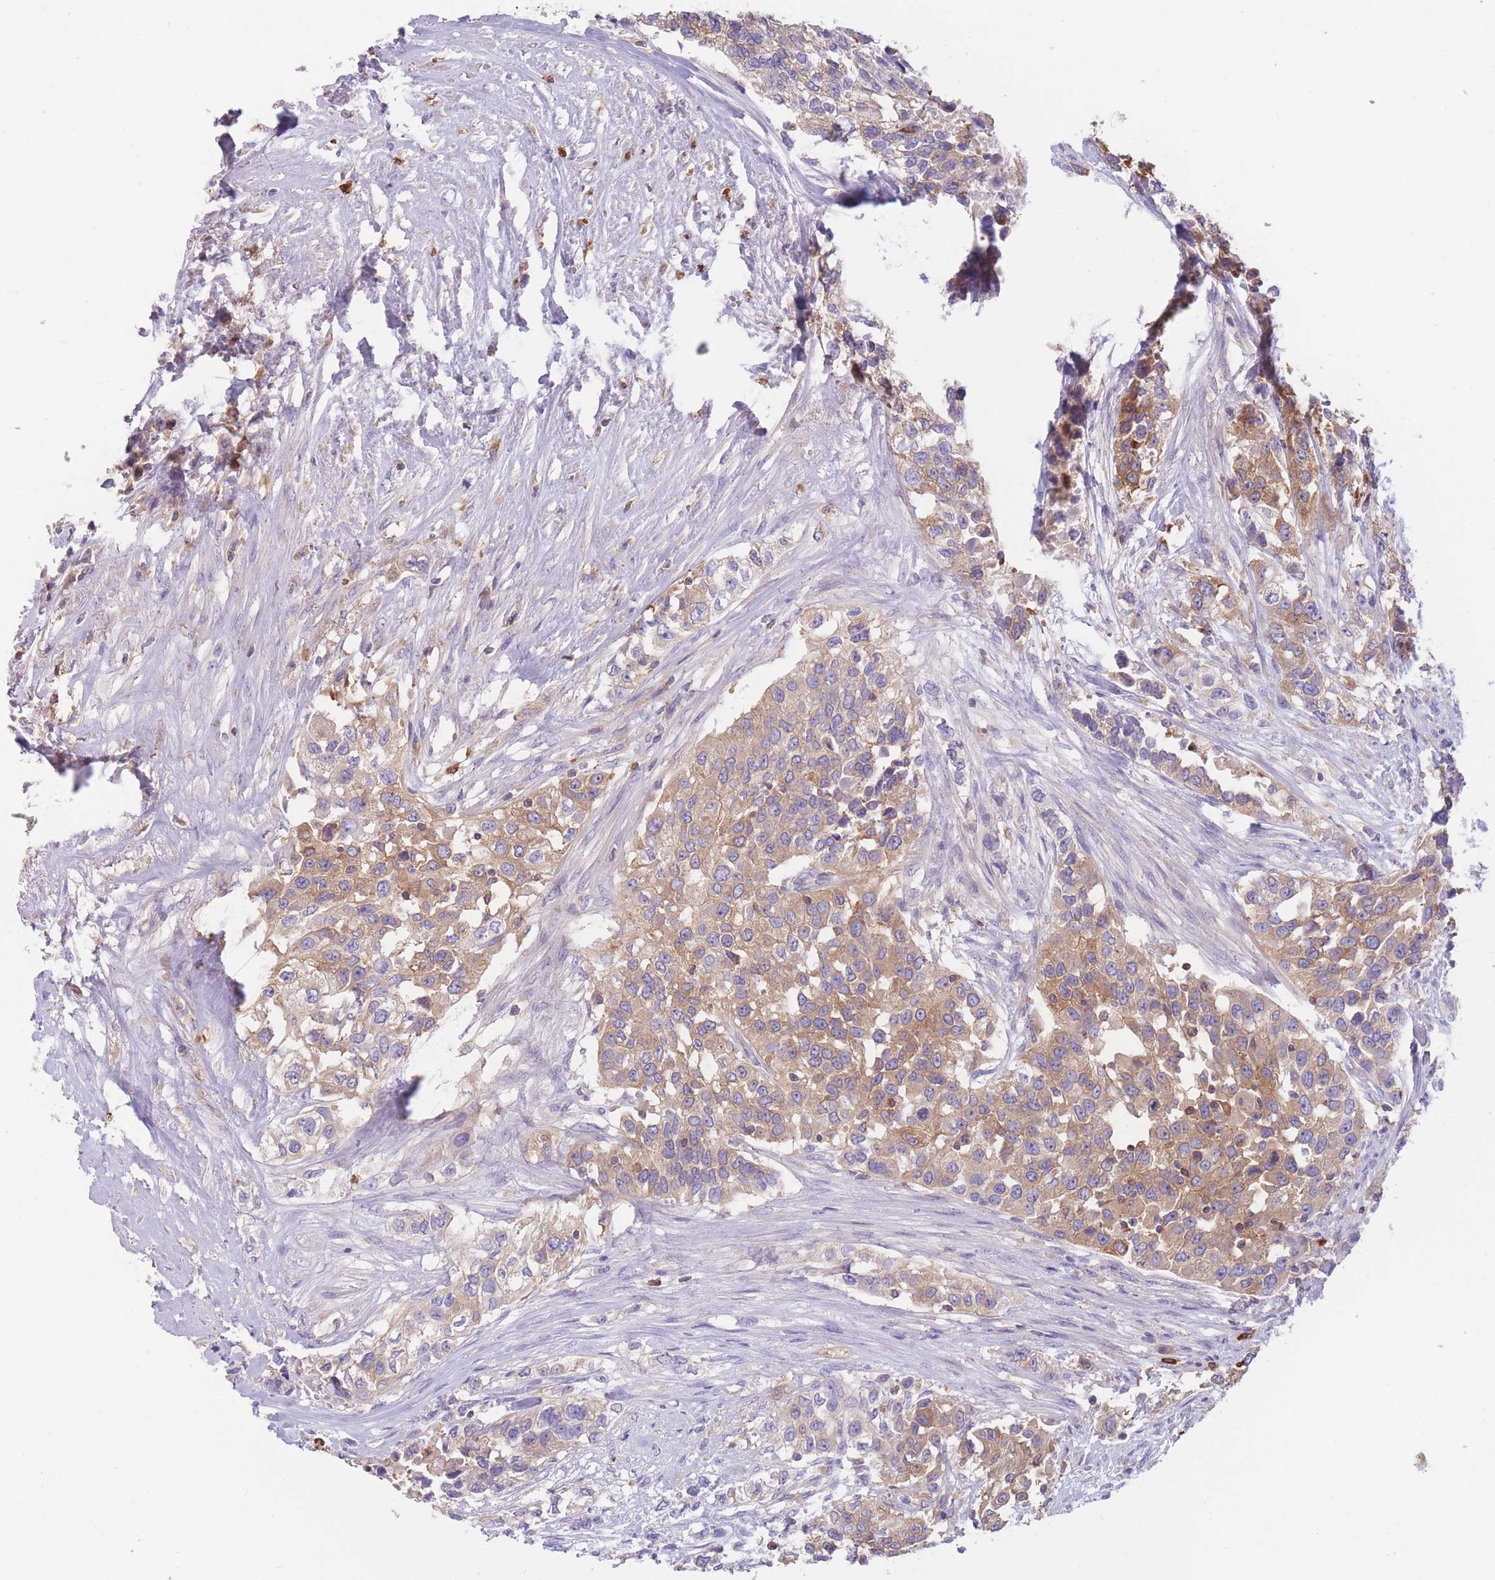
{"staining": {"intensity": "moderate", "quantity": ">75%", "location": "cytoplasmic/membranous"}, "tissue": "urothelial cancer", "cell_type": "Tumor cells", "image_type": "cancer", "snomed": [{"axis": "morphology", "description": "Urothelial carcinoma, High grade"}, {"axis": "topography", "description": "Urinary bladder"}], "caption": "Protein analysis of urothelial cancer tissue exhibits moderate cytoplasmic/membranous staining in about >75% of tumor cells. (Brightfield microscopy of DAB IHC at high magnification).", "gene": "ST3GAL4", "patient": {"sex": "female", "age": 80}}